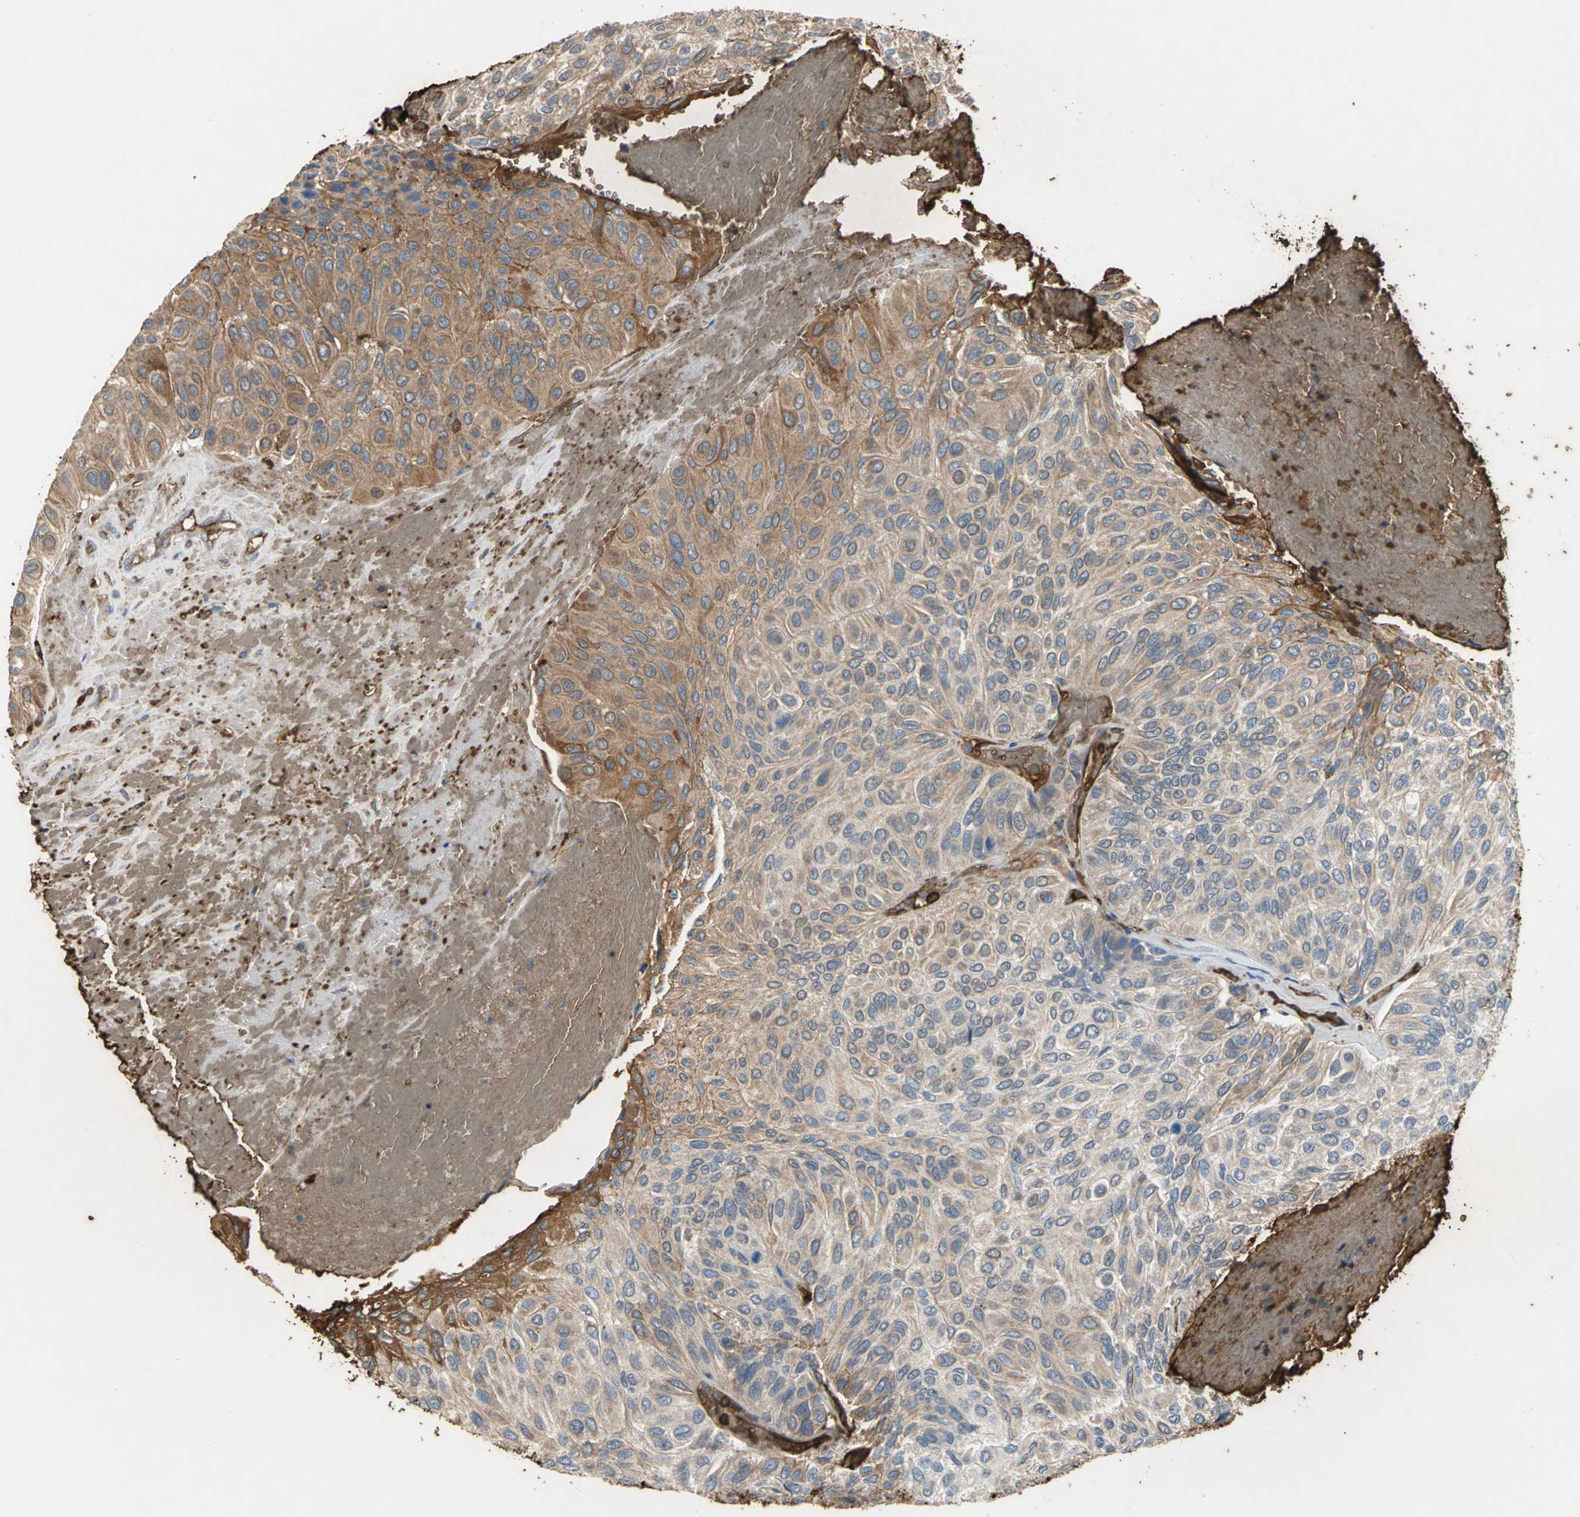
{"staining": {"intensity": "strong", "quantity": ">75%", "location": "cytoplasmic/membranous"}, "tissue": "urothelial cancer", "cell_type": "Tumor cells", "image_type": "cancer", "snomed": [{"axis": "morphology", "description": "Urothelial carcinoma, High grade"}, {"axis": "topography", "description": "Urinary bladder"}], "caption": "Strong cytoplasmic/membranous protein staining is appreciated in about >75% of tumor cells in urothelial cancer.", "gene": "TREM1", "patient": {"sex": "male", "age": 66}}